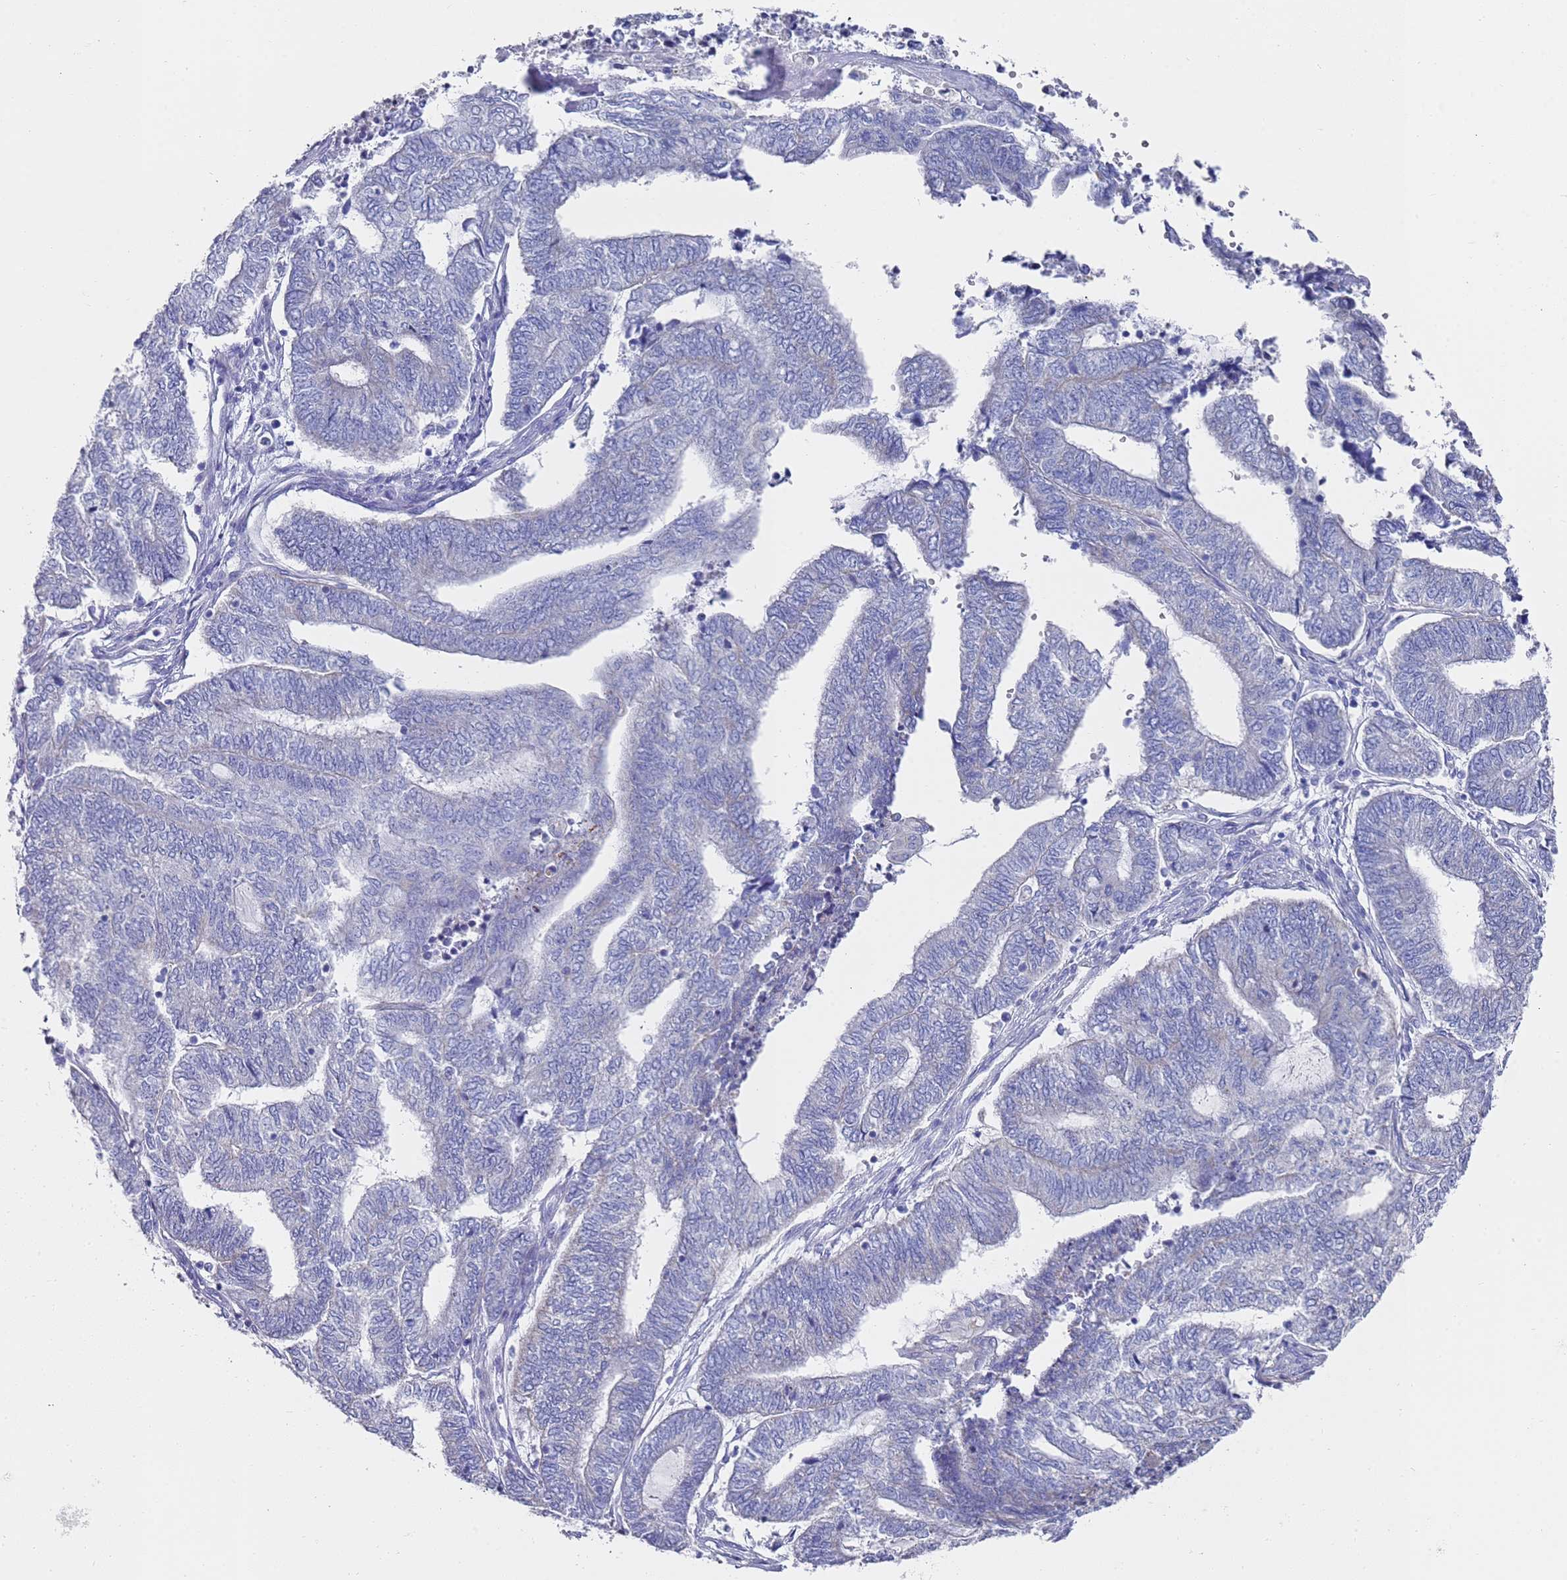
{"staining": {"intensity": "negative", "quantity": "none", "location": "none"}, "tissue": "endometrial cancer", "cell_type": "Tumor cells", "image_type": "cancer", "snomed": [{"axis": "morphology", "description": "Adenocarcinoma, NOS"}, {"axis": "topography", "description": "Uterus"}, {"axis": "topography", "description": "Endometrium"}], "caption": "High magnification brightfield microscopy of endometrial adenocarcinoma stained with DAB (3,3'-diaminobenzidine) (brown) and counterstained with hematoxylin (blue): tumor cells show no significant staining.", "gene": "SCAPER", "patient": {"sex": "female", "age": 70}}